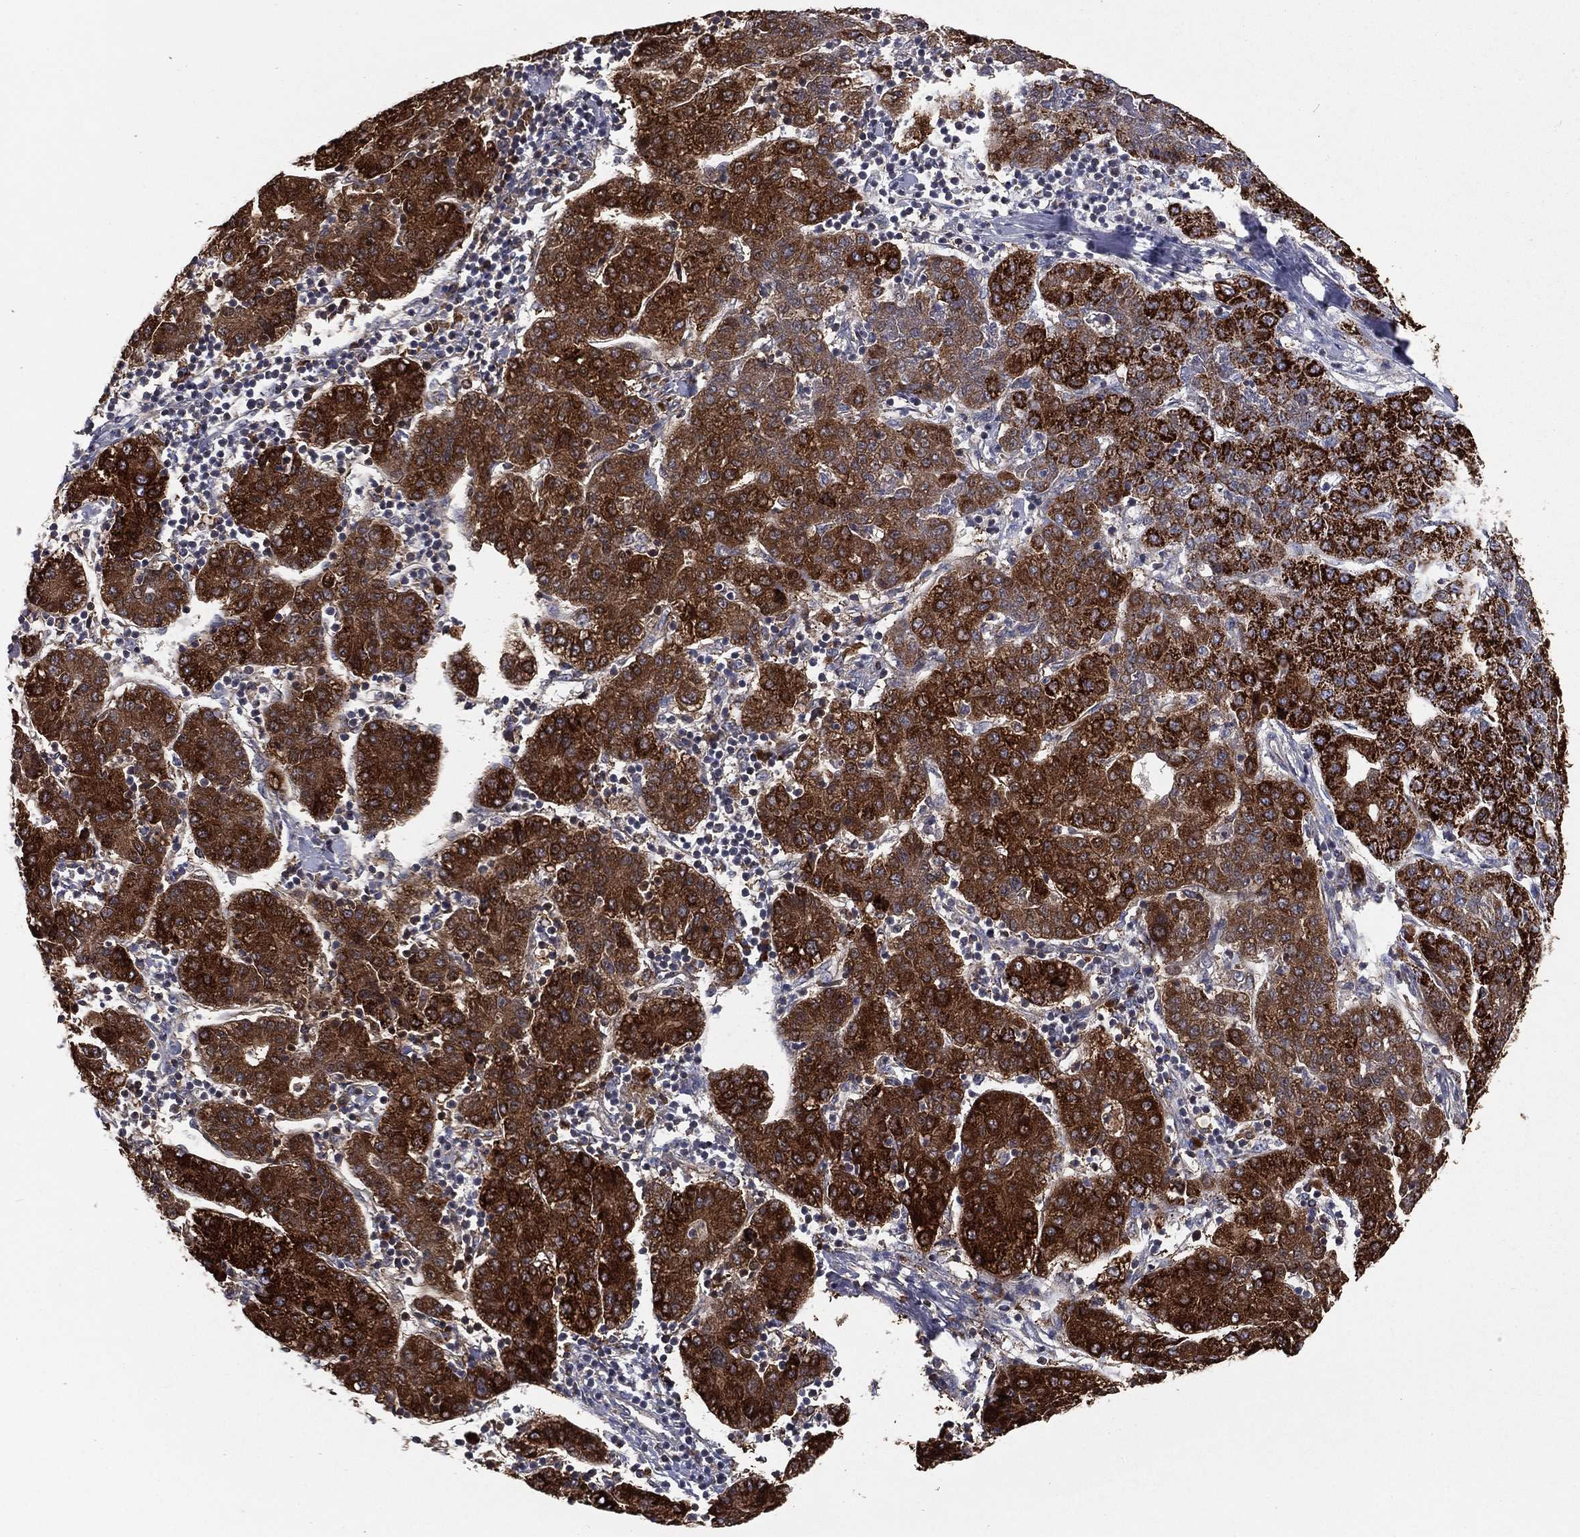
{"staining": {"intensity": "strong", "quantity": ">75%", "location": "cytoplasmic/membranous"}, "tissue": "liver cancer", "cell_type": "Tumor cells", "image_type": "cancer", "snomed": [{"axis": "morphology", "description": "Carcinoma, Hepatocellular, NOS"}, {"axis": "topography", "description": "Liver"}], "caption": "Human liver hepatocellular carcinoma stained with a protein marker reveals strong staining in tumor cells.", "gene": "HADH", "patient": {"sex": "male", "age": 65}}